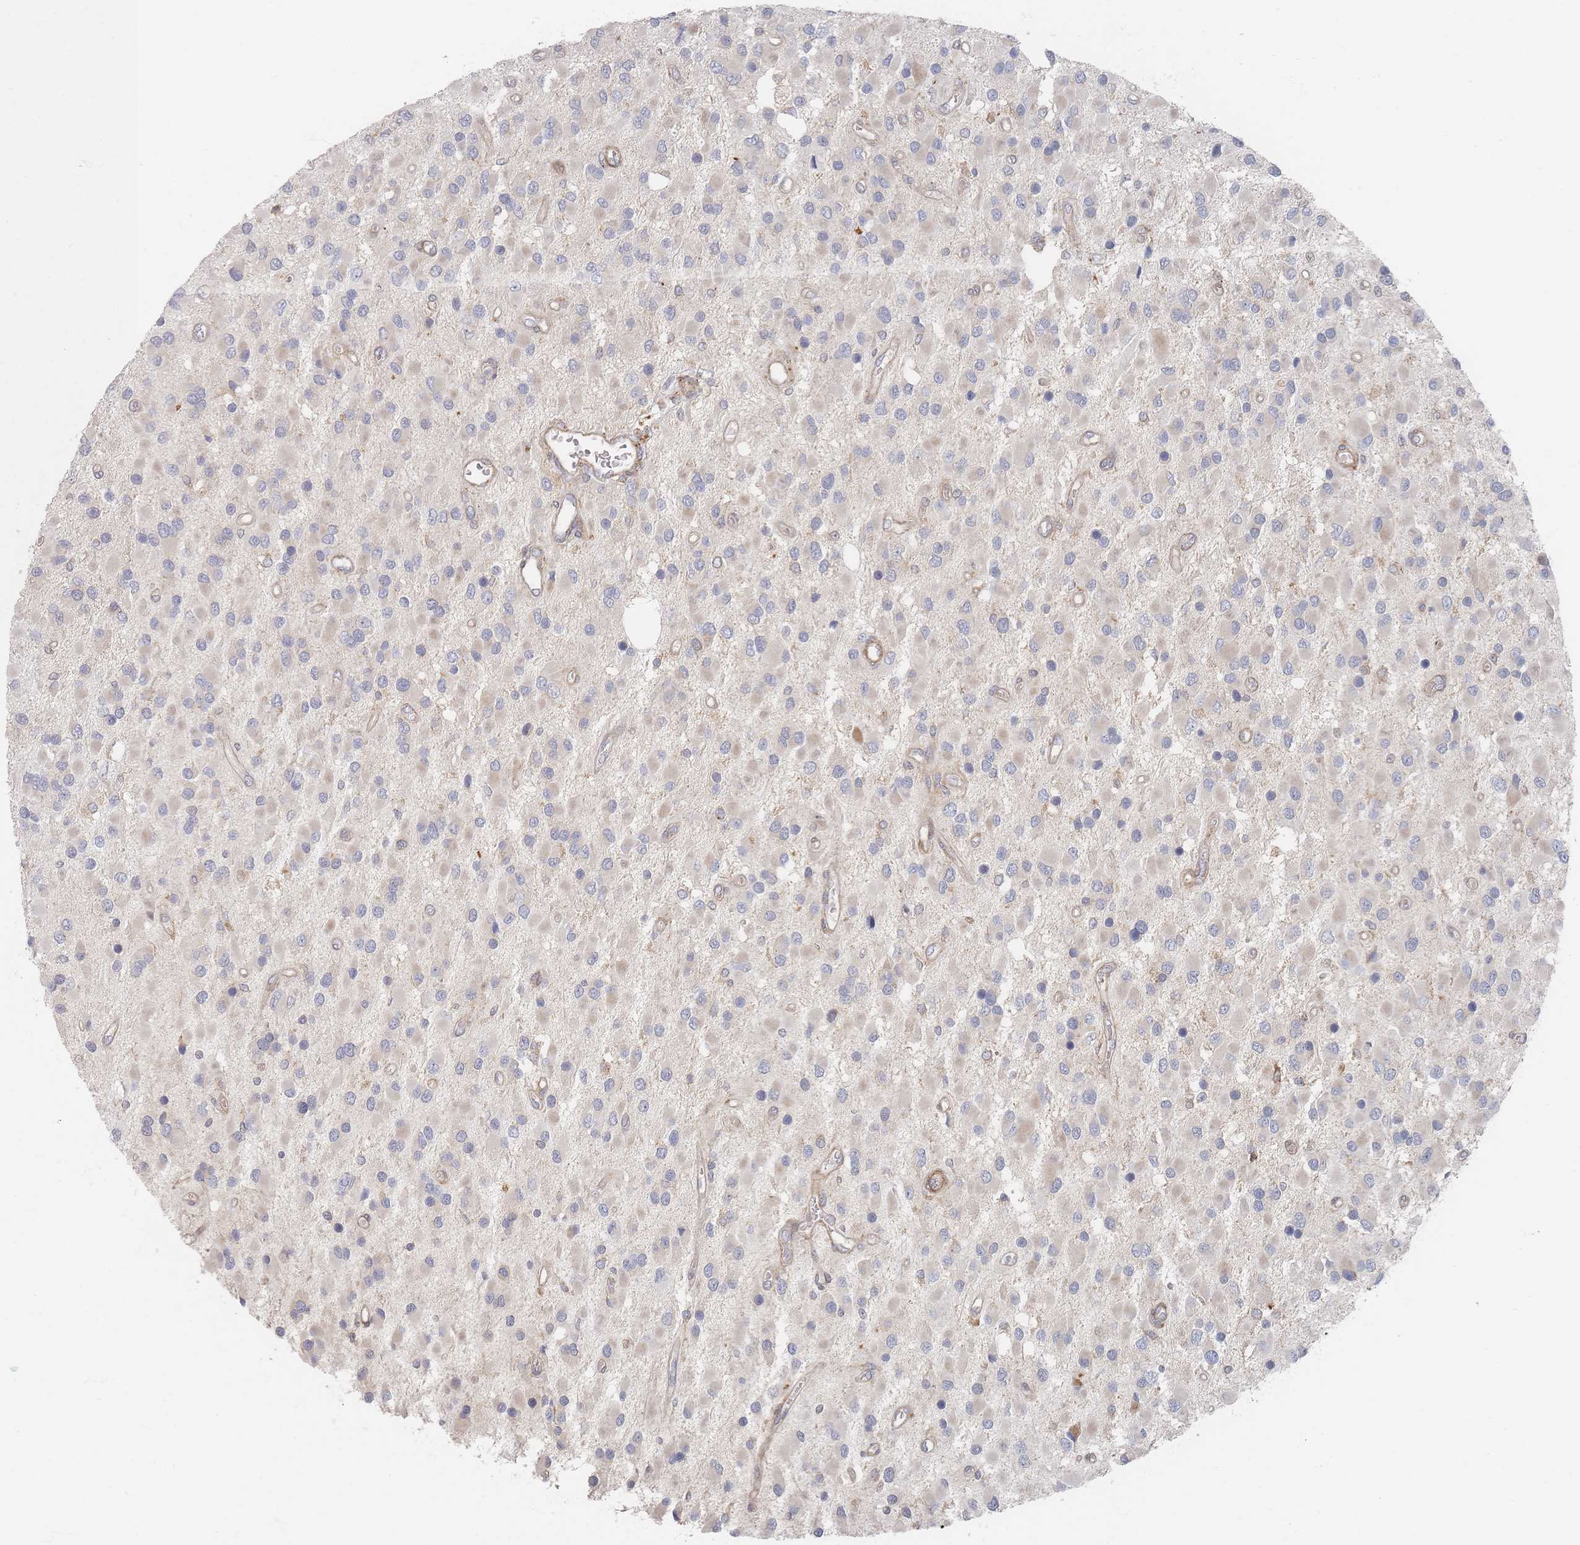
{"staining": {"intensity": "negative", "quantity": "none", "location": "none"}, "tissue": "glioma", "cell_type": "Tumor cells", "image_type": "cancer", "snomed": [{"axis": "morphology", "description": "Glioma, malignant, High grade"}, {"axis": "topography", "description": "Brain"}], "caption": "Immunohistochemistry of human high-grade glioma (malignant) displays no staining in tumor cells.", "gene": "ZNF852", "patient": {"sex": "male", "age": 53}}